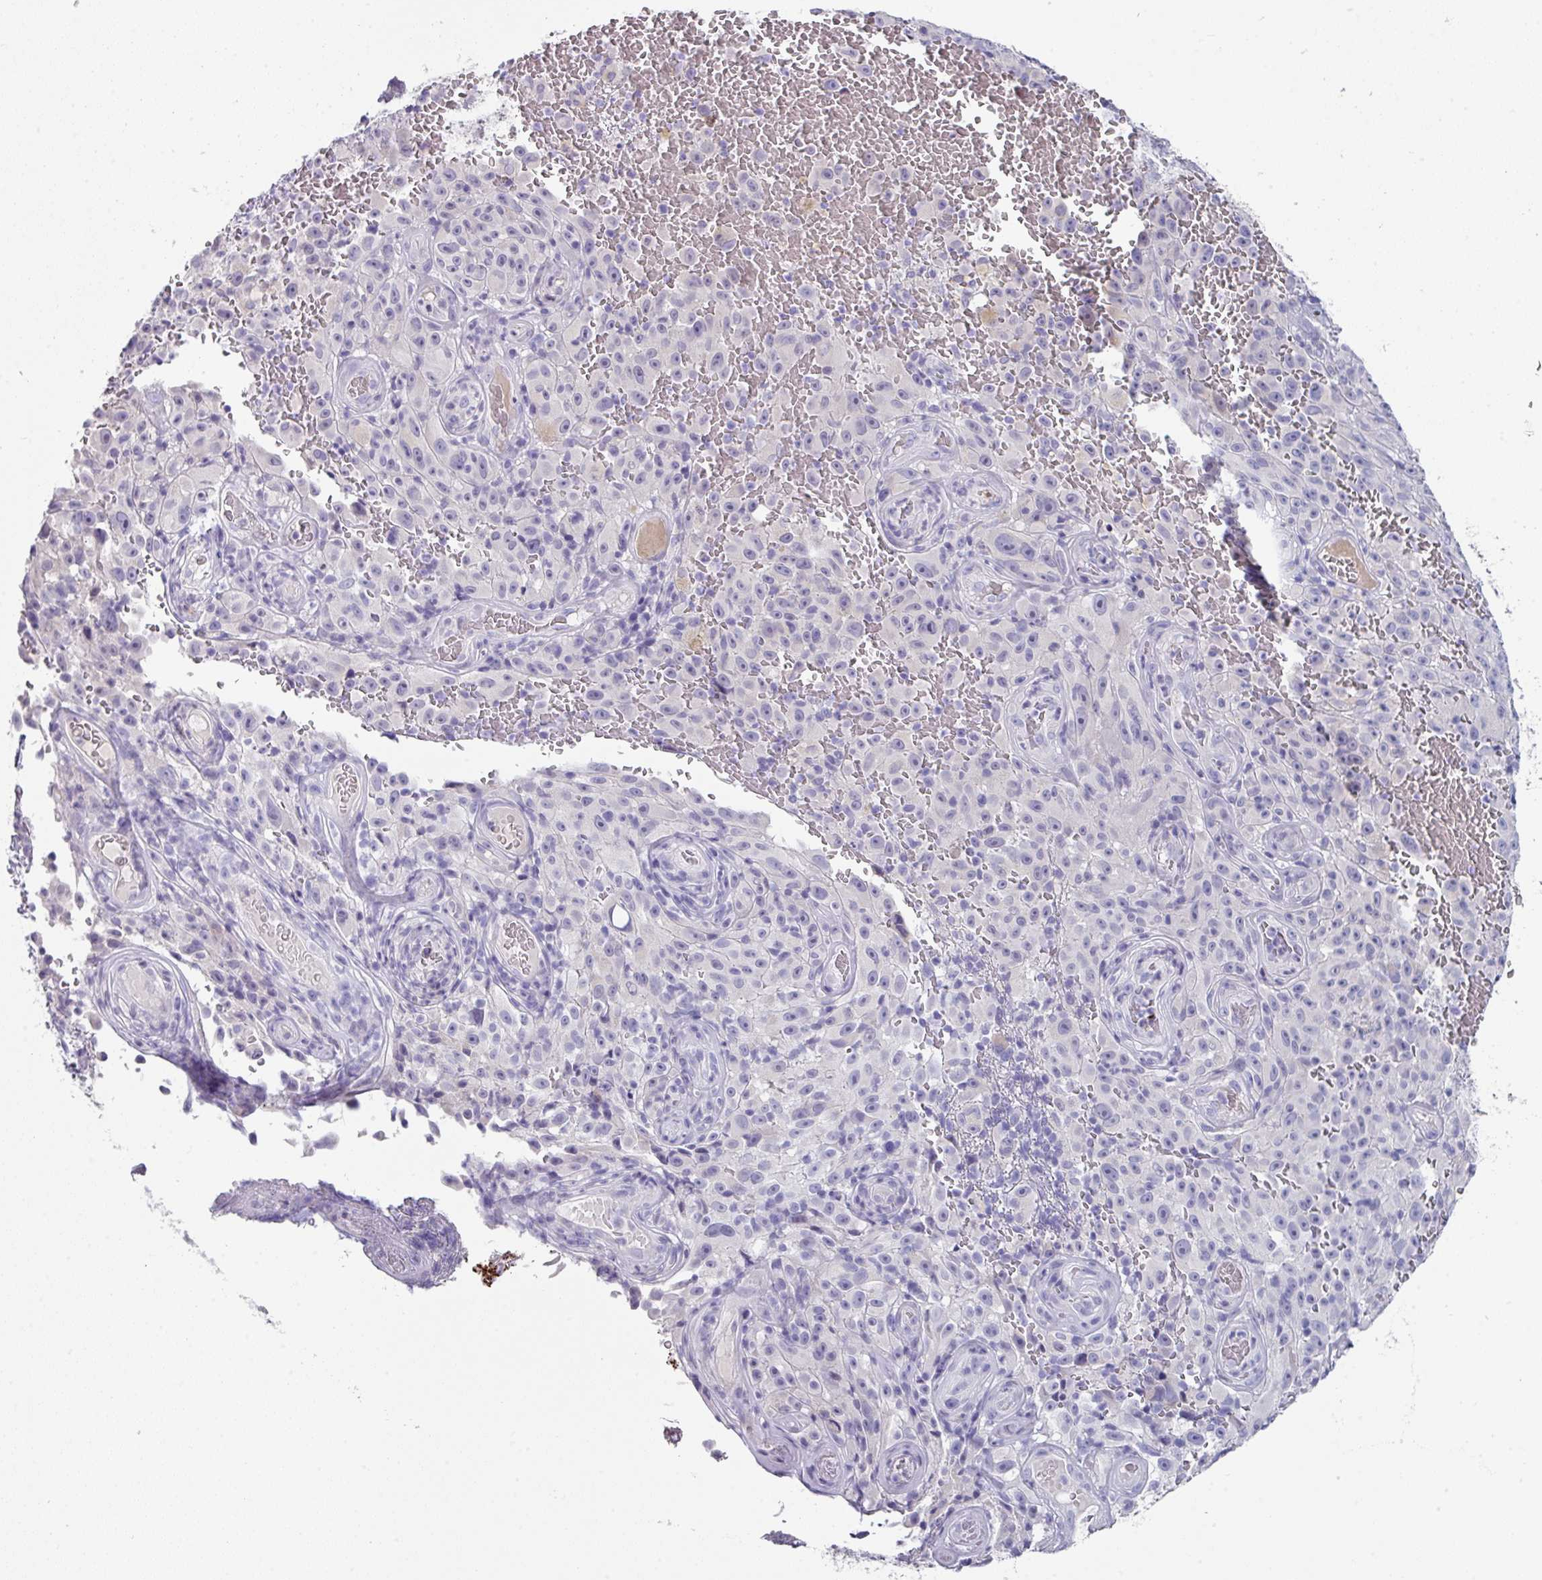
{"staining": {"intensity": "negative", "quantity": "none", "location": "none"}, "tissue": "melanoma", "cell_type": "Tumor cells", "image_type": "cancer", "snomed": [{"axis": "morphology", "description": "Malignant melanoma, NOS"}, {"axis": "topography", "description": "Skin"}], "caption": "The IHC photomicrograph has no significant positivity in tumor cells of melanoma tissue.", "gene": "DEFB115", "patient": {"sex": "female", "age": 82}}